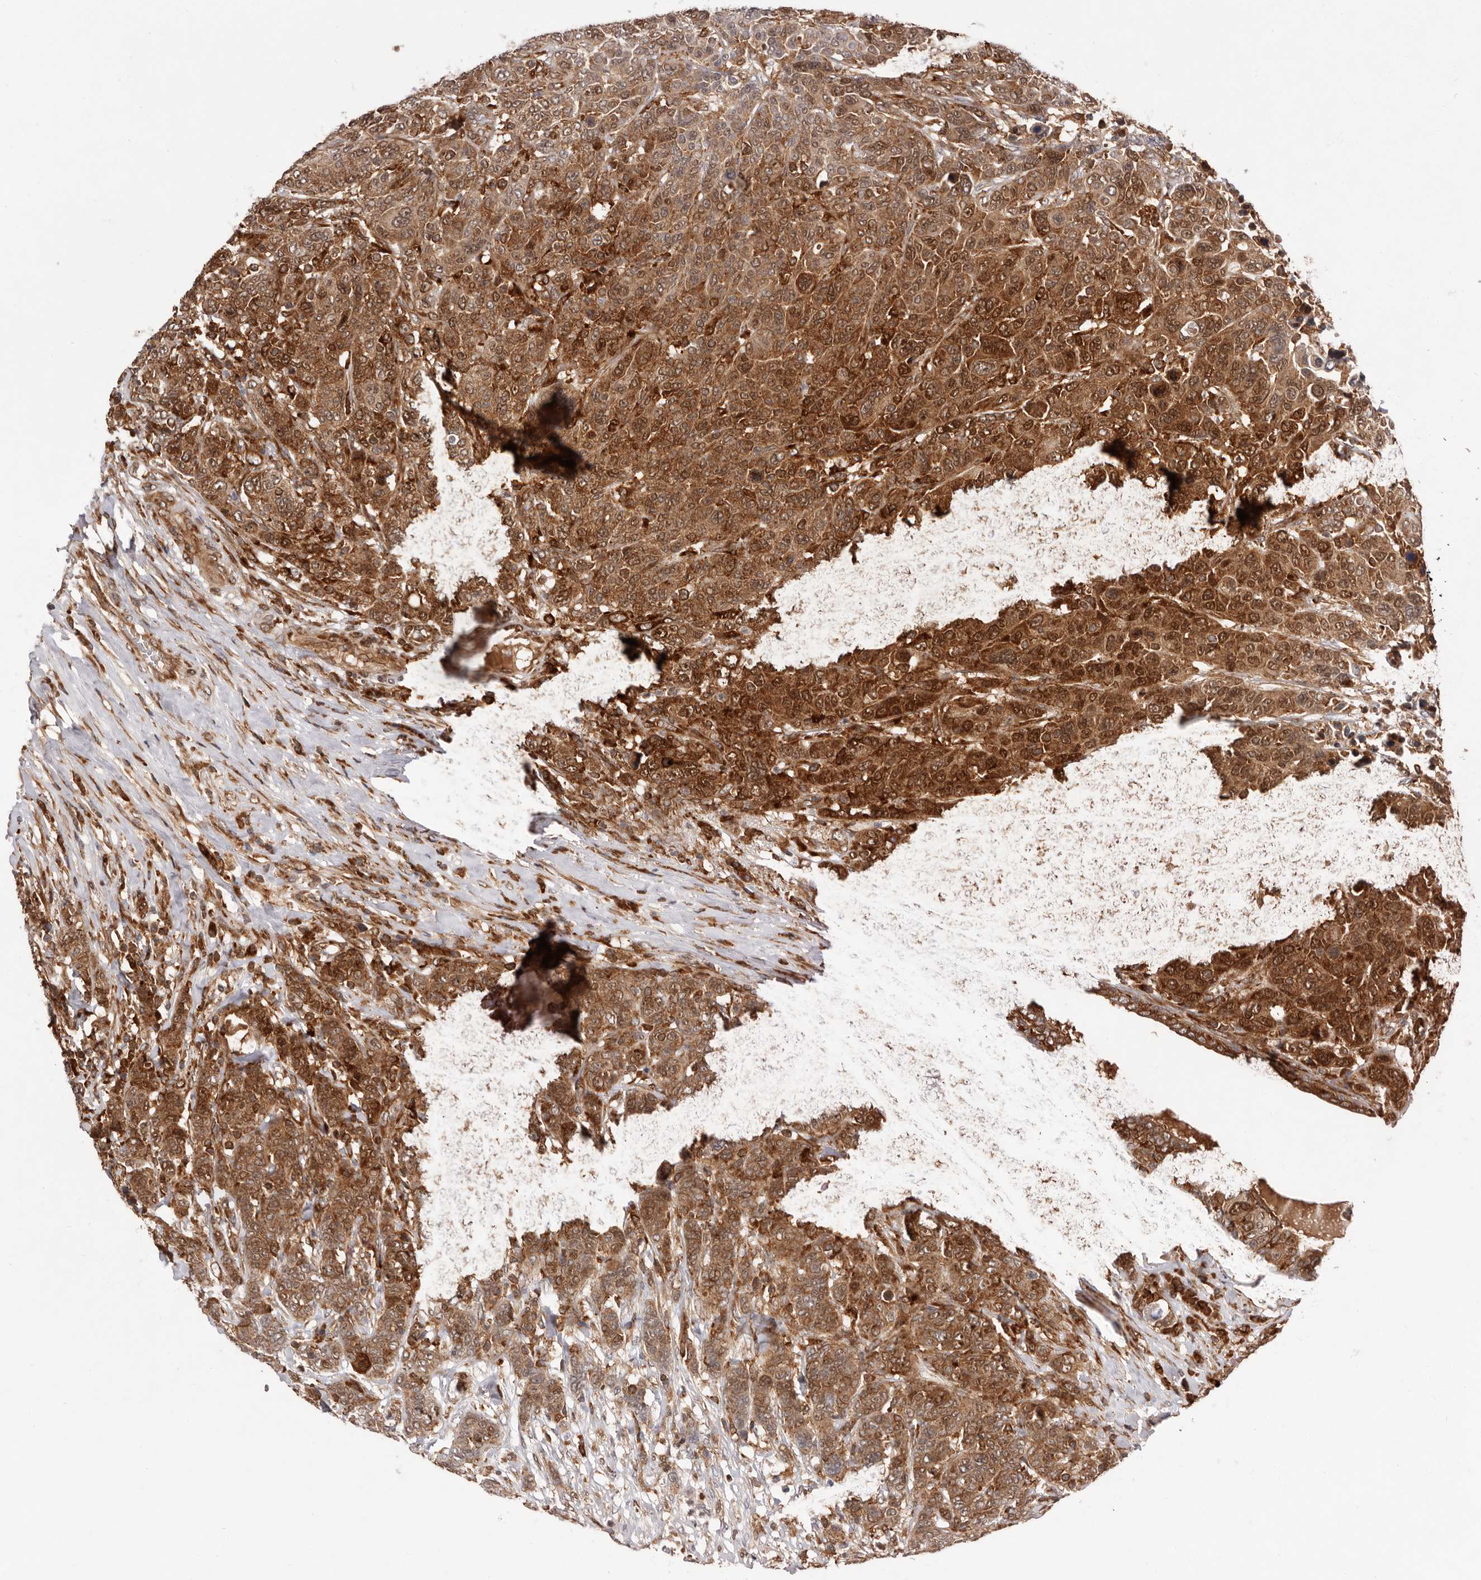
{"staining": {"intensity": "strong", "quantity": ">75%", "location": "cytoplasmic/membranous"}, "tissue": "breast cancer", "cell_type": "Tumor cells", "image_type": "cancer", "snomed": [{"axis": "morphology", "description": "Duct carcinoma"}, {"axis": "topography", "description": "Breast"}], "caption": "A high amount of strong cytoplasmic/membranous positivity is appreciated in about >75% of tumor cells in breast cancer (intraductal carcinoma) tissue.", "gene": "RNF213", "patient": {"sex": "female", "age": 37}}